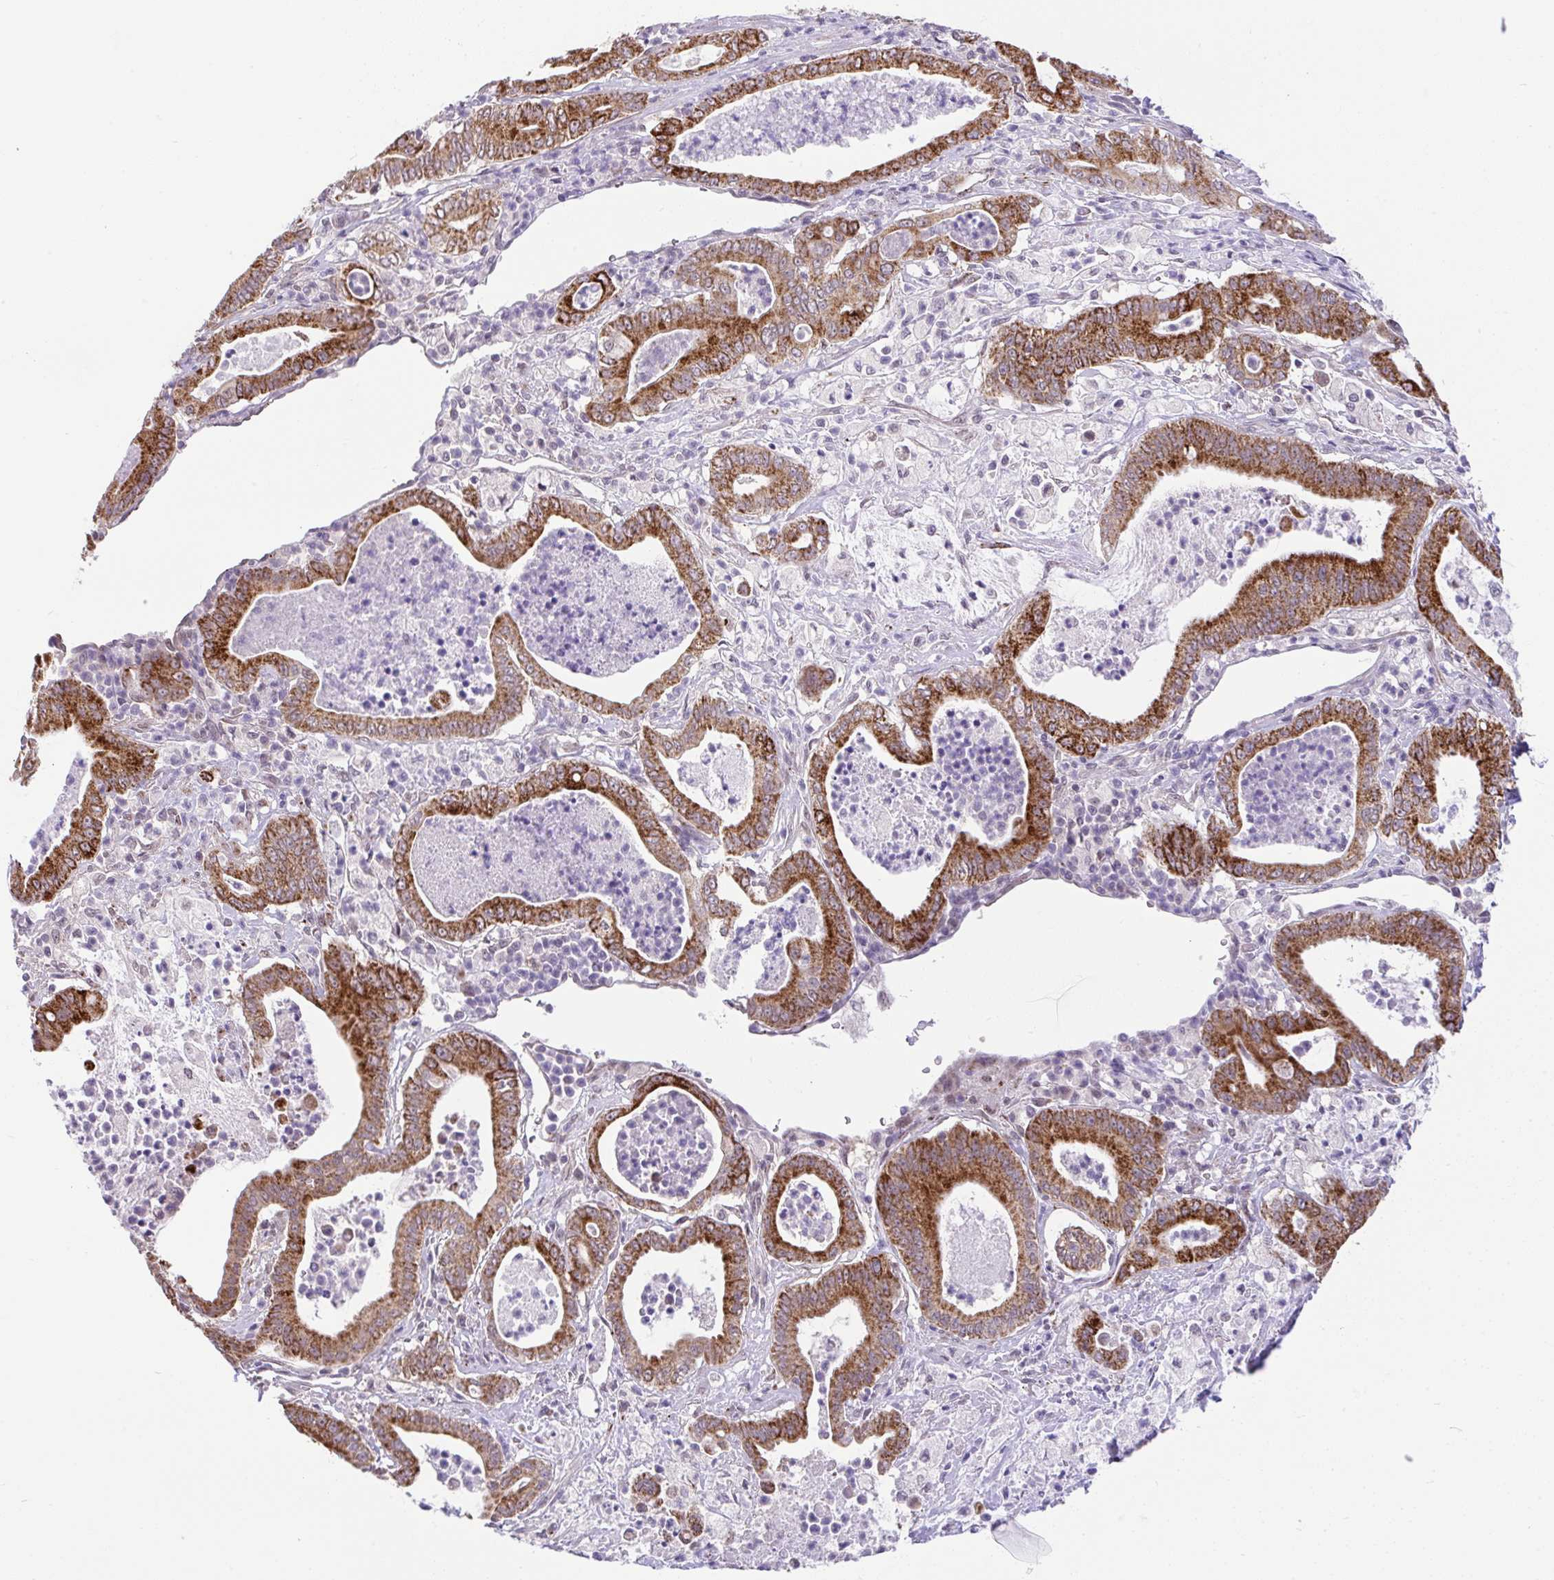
{"staining": {"intensity": "strong", "quantity": ">75%", "location": "cytoplasmic/membranous"}, "tissue": "pancreatic cancer", "cell_type": "Tumor cells", "image_type": "cancer", "snomed": [{"axis": "morphology", "description": "Adenocarcinoma, NOS"}, {"axis": "topography", "description": "Pancreas"}], "caption": "IHC micrograph of human adenocarcinoma (pancreatic) stained for a protein (brown), which exhibits high levels of strong cytoplasmic/membranous positivity in about >75% of tumor cells.", "gene": "PYCR2", "patient": {"sex": "male", "age": 71}}